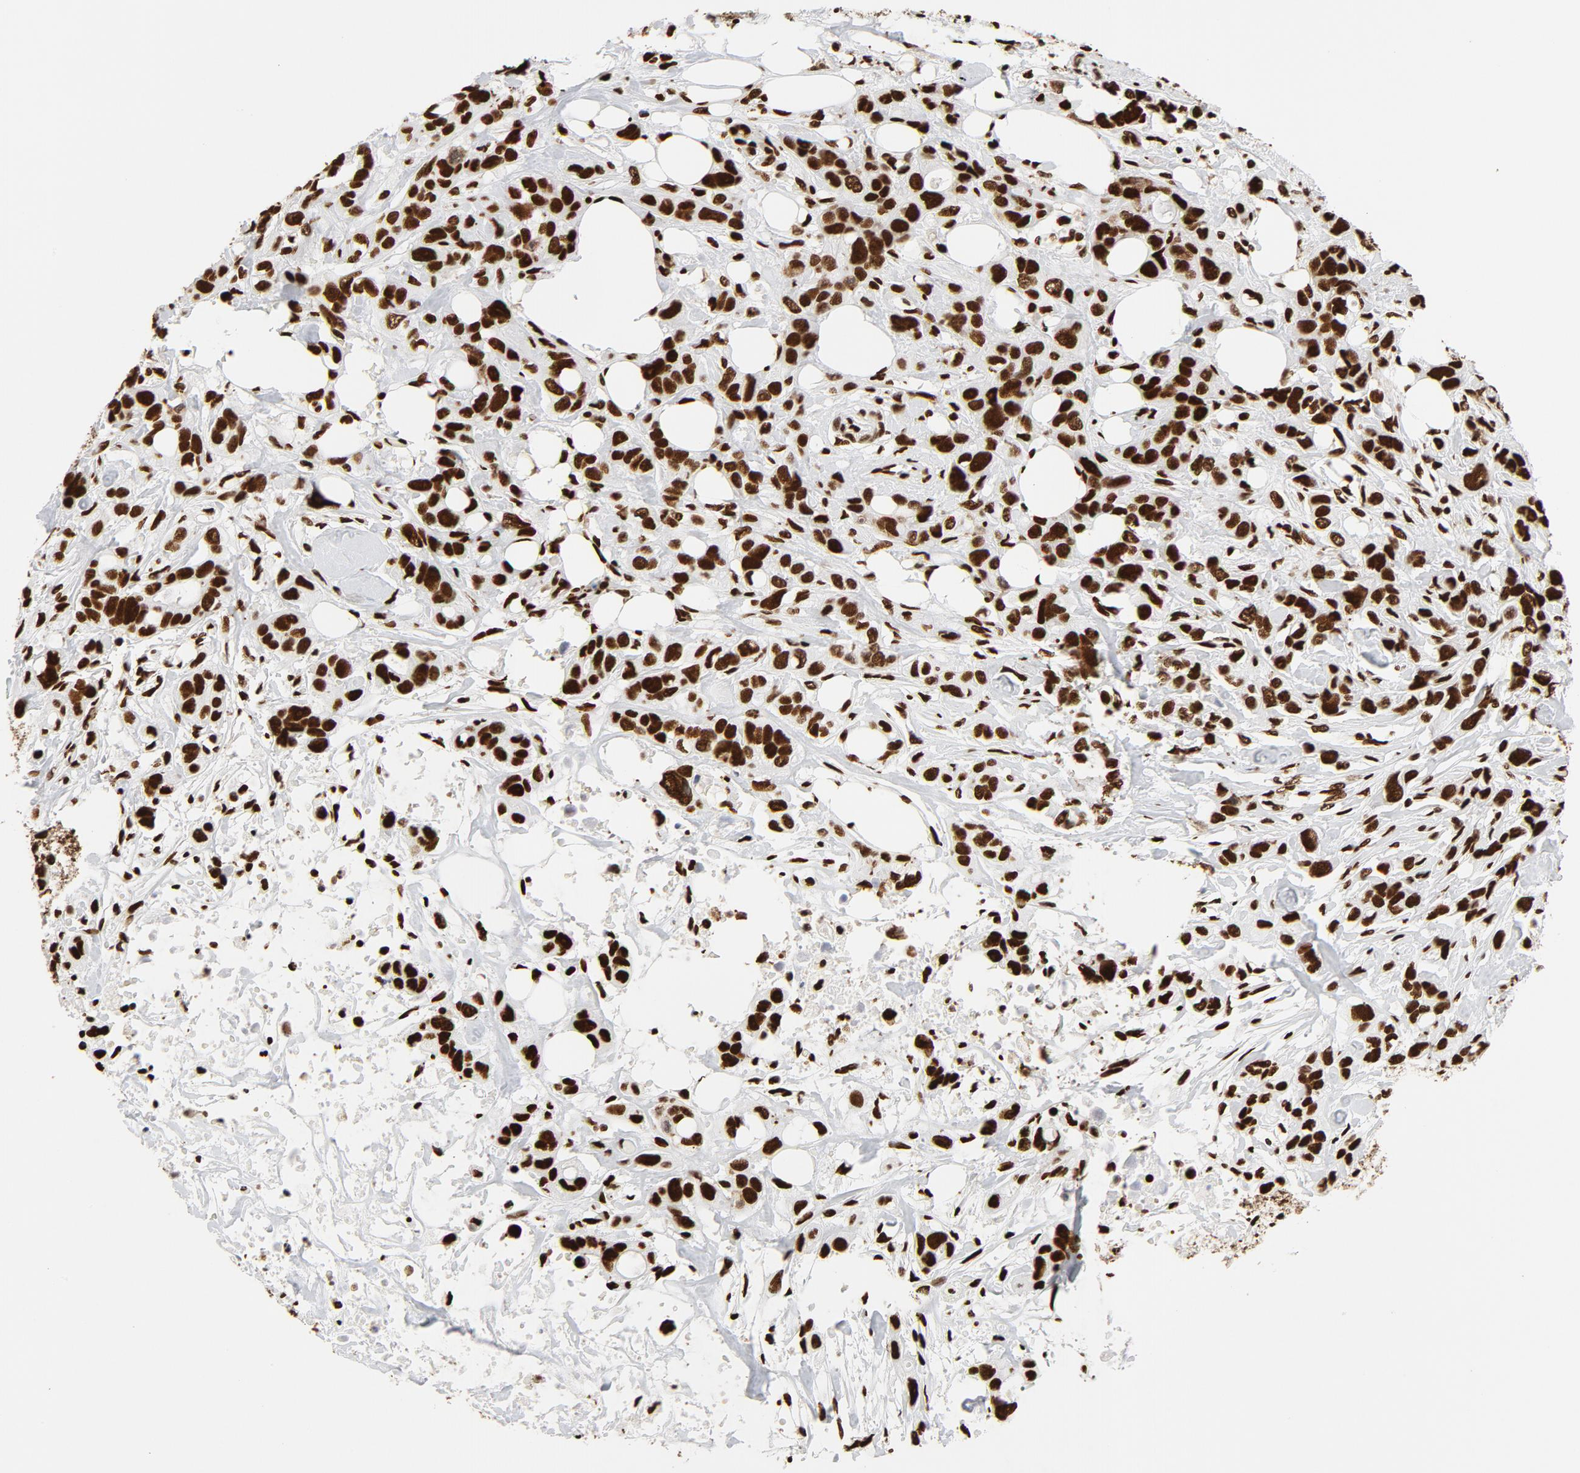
{"staining": {"intensity": "strong", "quantity": ">75%", "location": "nuclear"}, "tissue": "stomach cancer", "cell_type": "Tumor cells", "image_type": "cancer", "snomed": [{"axis": "morphology", "description": "Adenocarcinoma, NOS"}, {"axis": "topography", "description": "Stomach, upper"}], "caption": "IHC of stomach adenocarcinoma reveals high levels of strong nuclear staining in about >75% of tumor cells.", "gene": "XRCC6", "patient": {"sex": "male", "age": 47}}